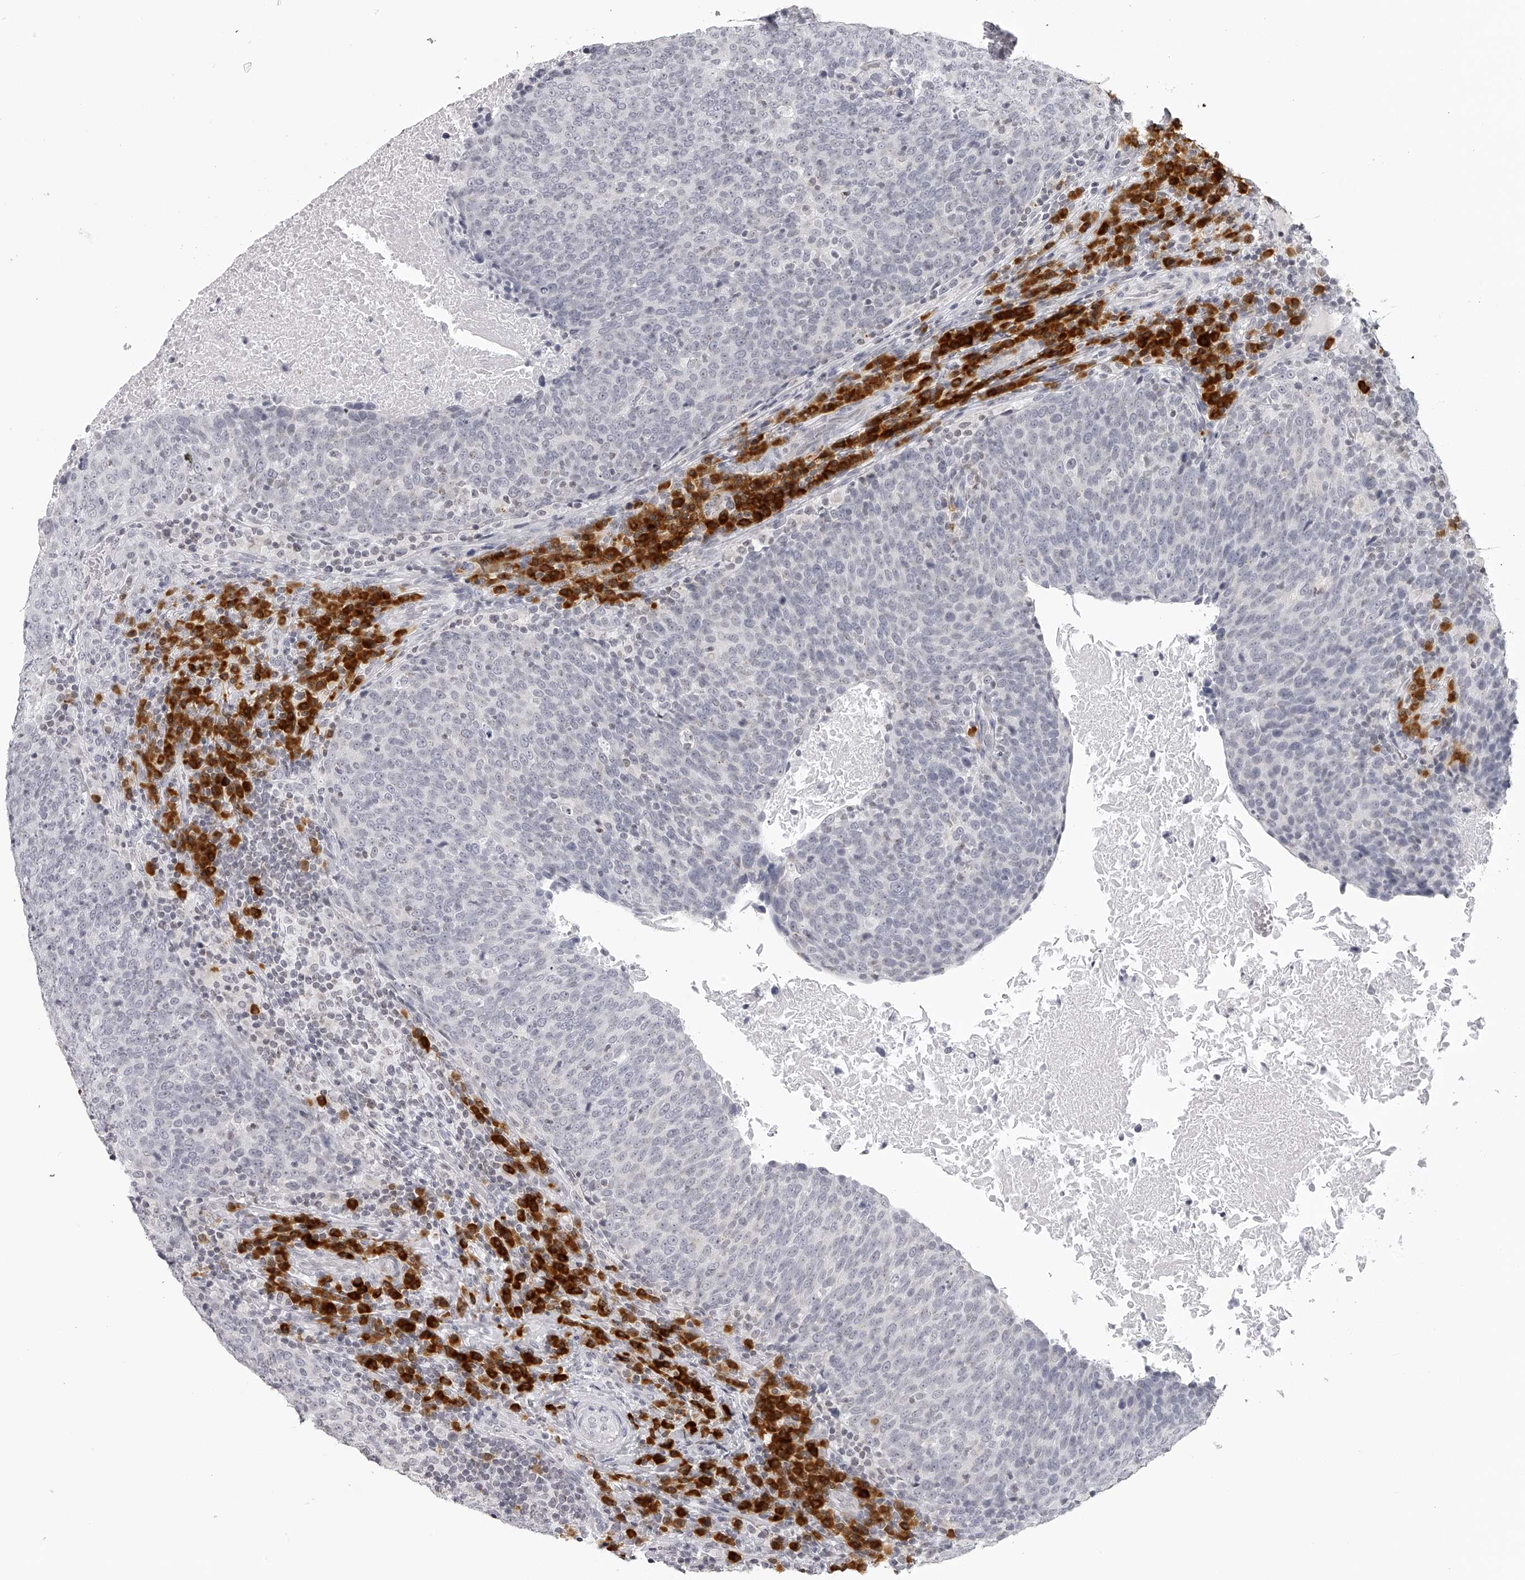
{"staining": {"intensity": "negative", "quantity": "none", "location": "none"}, "tissue": "head and neck cancer", "cell_type": "Tumor cells", "image_type": "cancer", "snomed": [{"axis": "morphology", "description": "Squamous cell carcinoma, NOS"}, {"axis": "morphology", "description": "Squamous cell carcinoma, metastatic, NOS"}, {"axis": "topography", "description": "Lymph node"}, {"axis": "topography", "description": "Head-Neck"}], "caption": "Head and neck metastatic squamous cell carcinoma was stained to show a protein in brown. There is no significant positivity in tumor cells.", "gene": "SEC11C", "patient": {"sex": "male", "age": 62}}